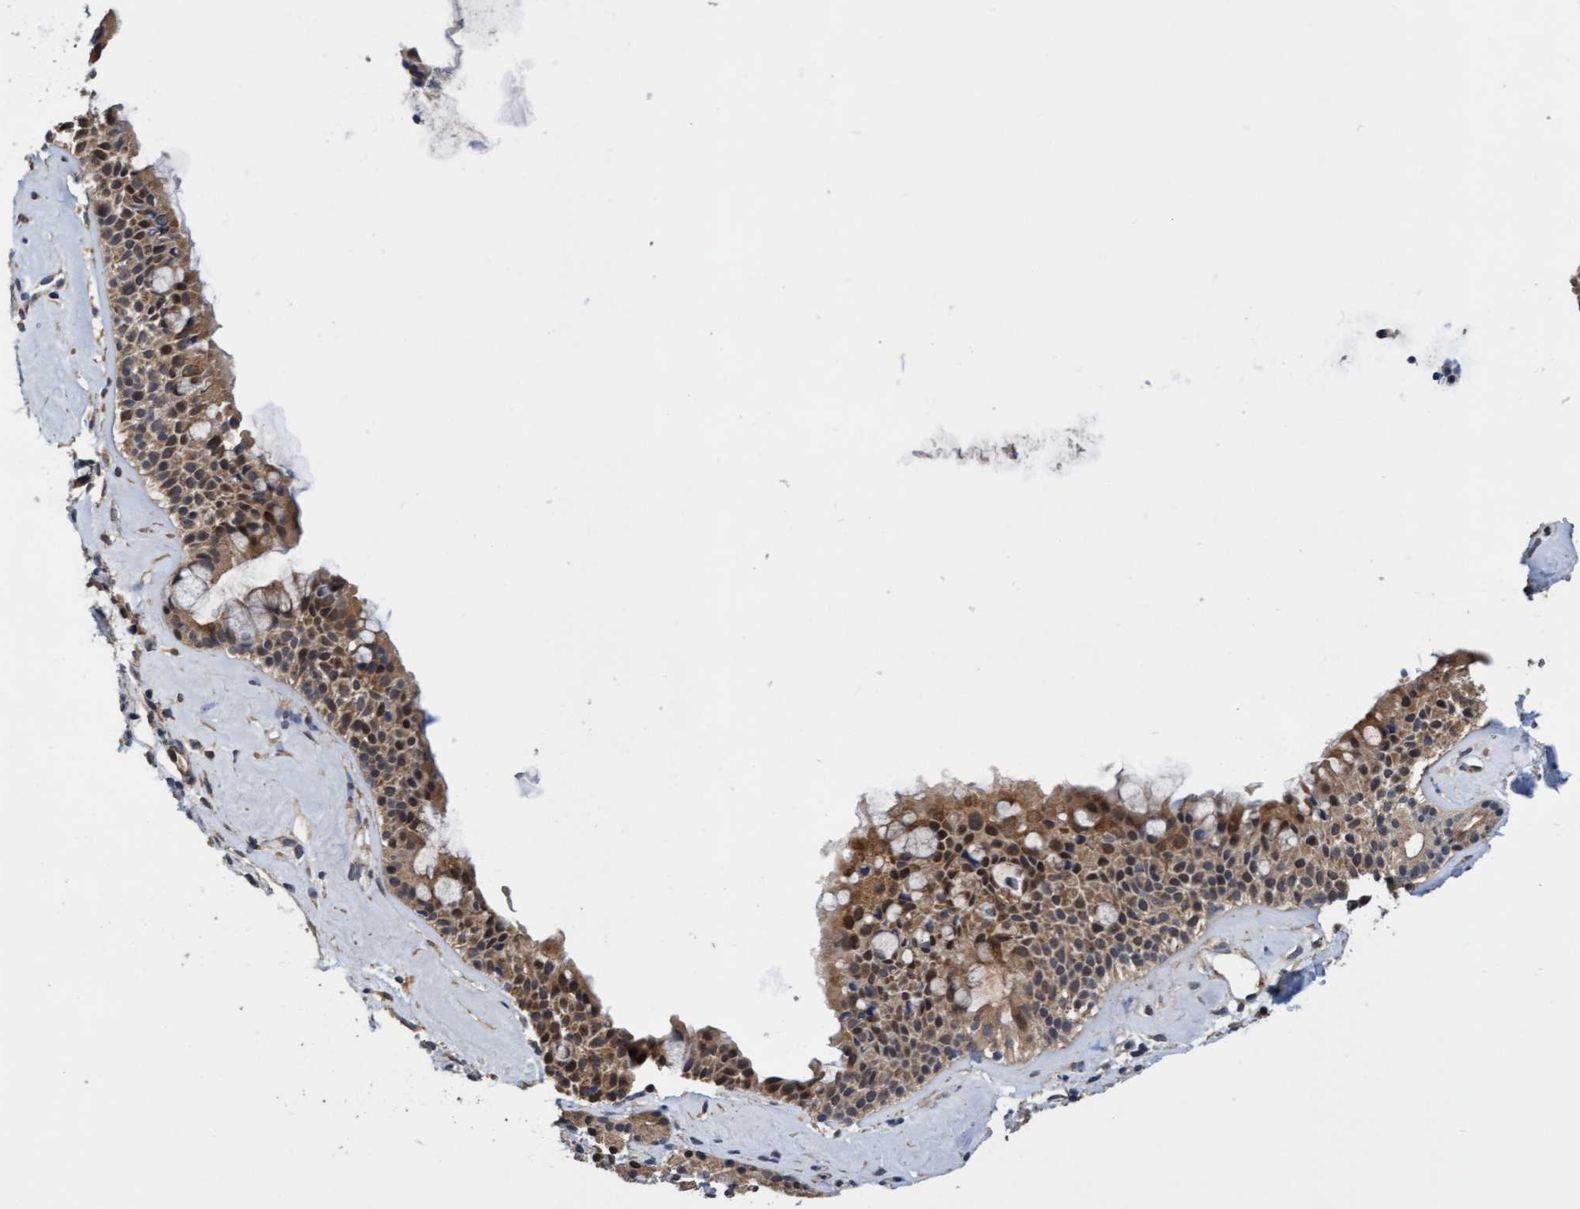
{"staining": {"intensity": "moderate", "quantity": ">75%", "location": "cytoplasmic/membranous"}, "tissue": "nasopharynx", "cell_type": "Respiratory epithelial cells", "image_type": "normal", "snomed": [{"axis": "morphology", "description": "Normal tissue, NOS"}, {"axis": "morphology", "description": "Basal cell carcinoma"}, {"axis": "topography", "description": "Cartilage tissue"}, {"axis": "topography", "description": "Nasopharynx"}, {"axis": "topography", "description": "Oral tissue"}], "caption": "Respiratory epithelial cells display medium levels of moderate cytoplasmic/membranous positivity in about >75% of cells in benign nasopharynx.", "gene": "ITFG1", "patient": {"sex": "female", "age": 77}}